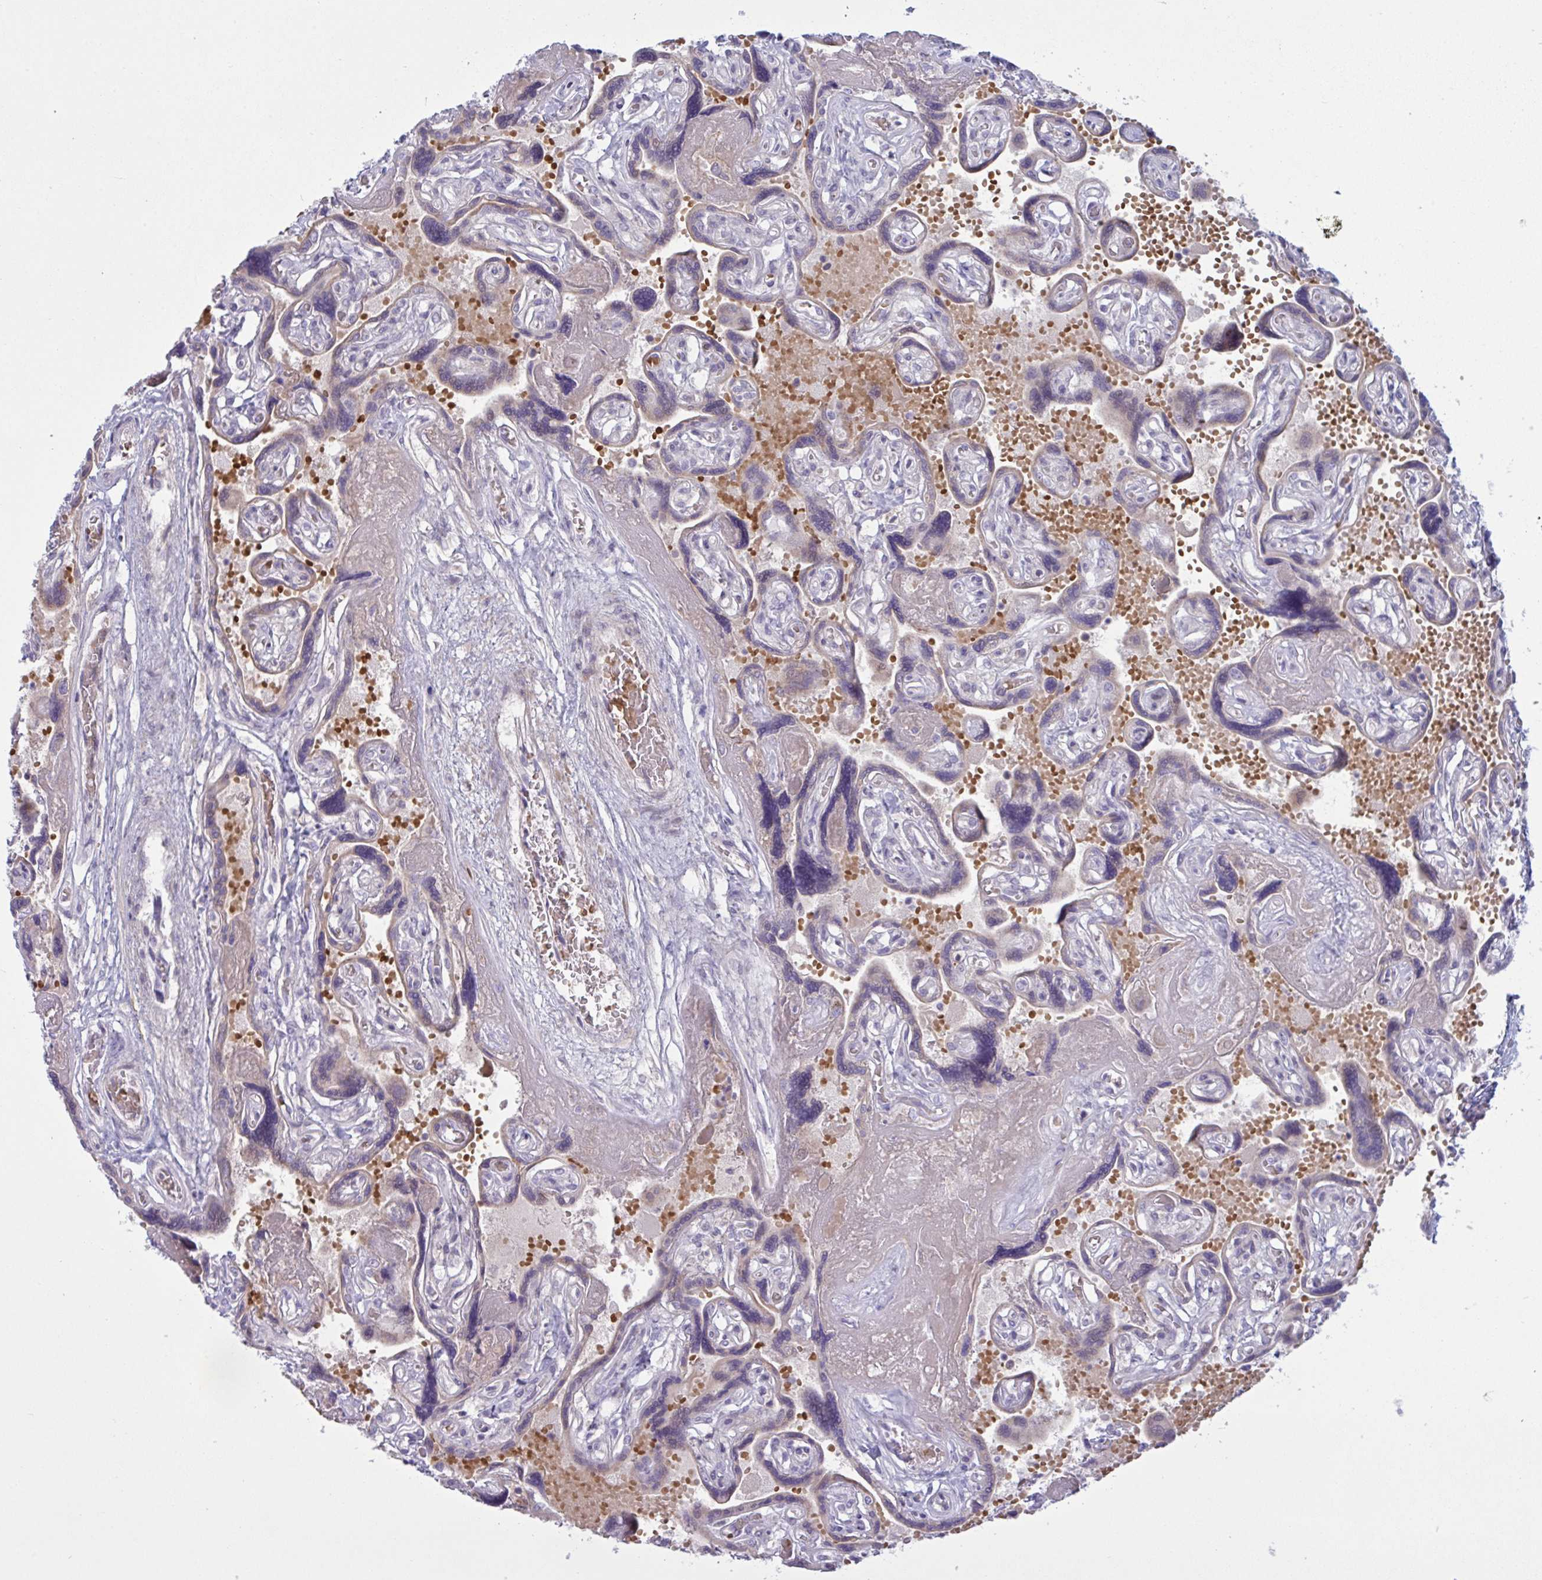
{"staining": {"intensity": "weak", "quantity": "<25%", "location": "cytoplasmic/membranous"}, "tissue": "placenta", "cell_type": "Trophoblastic cells", "image_type": "normal", "snomed": [{"axis": "morphology", "description": "Normal tissue, NOS"}, {"axis": "topography", "description": "Placenta"}], "caption": "Trophoblastic cells are negative for brown protein staining in benign placenta. The staining was performed using DAB (3,3'-diaminobenzidine) to visualize the protein expression in brown, while the nuclei were stained in blue with hematoxylin (Magnification: 20x).", "gene": "VWC2", "patient": {"sex": "female", "age": 32}}